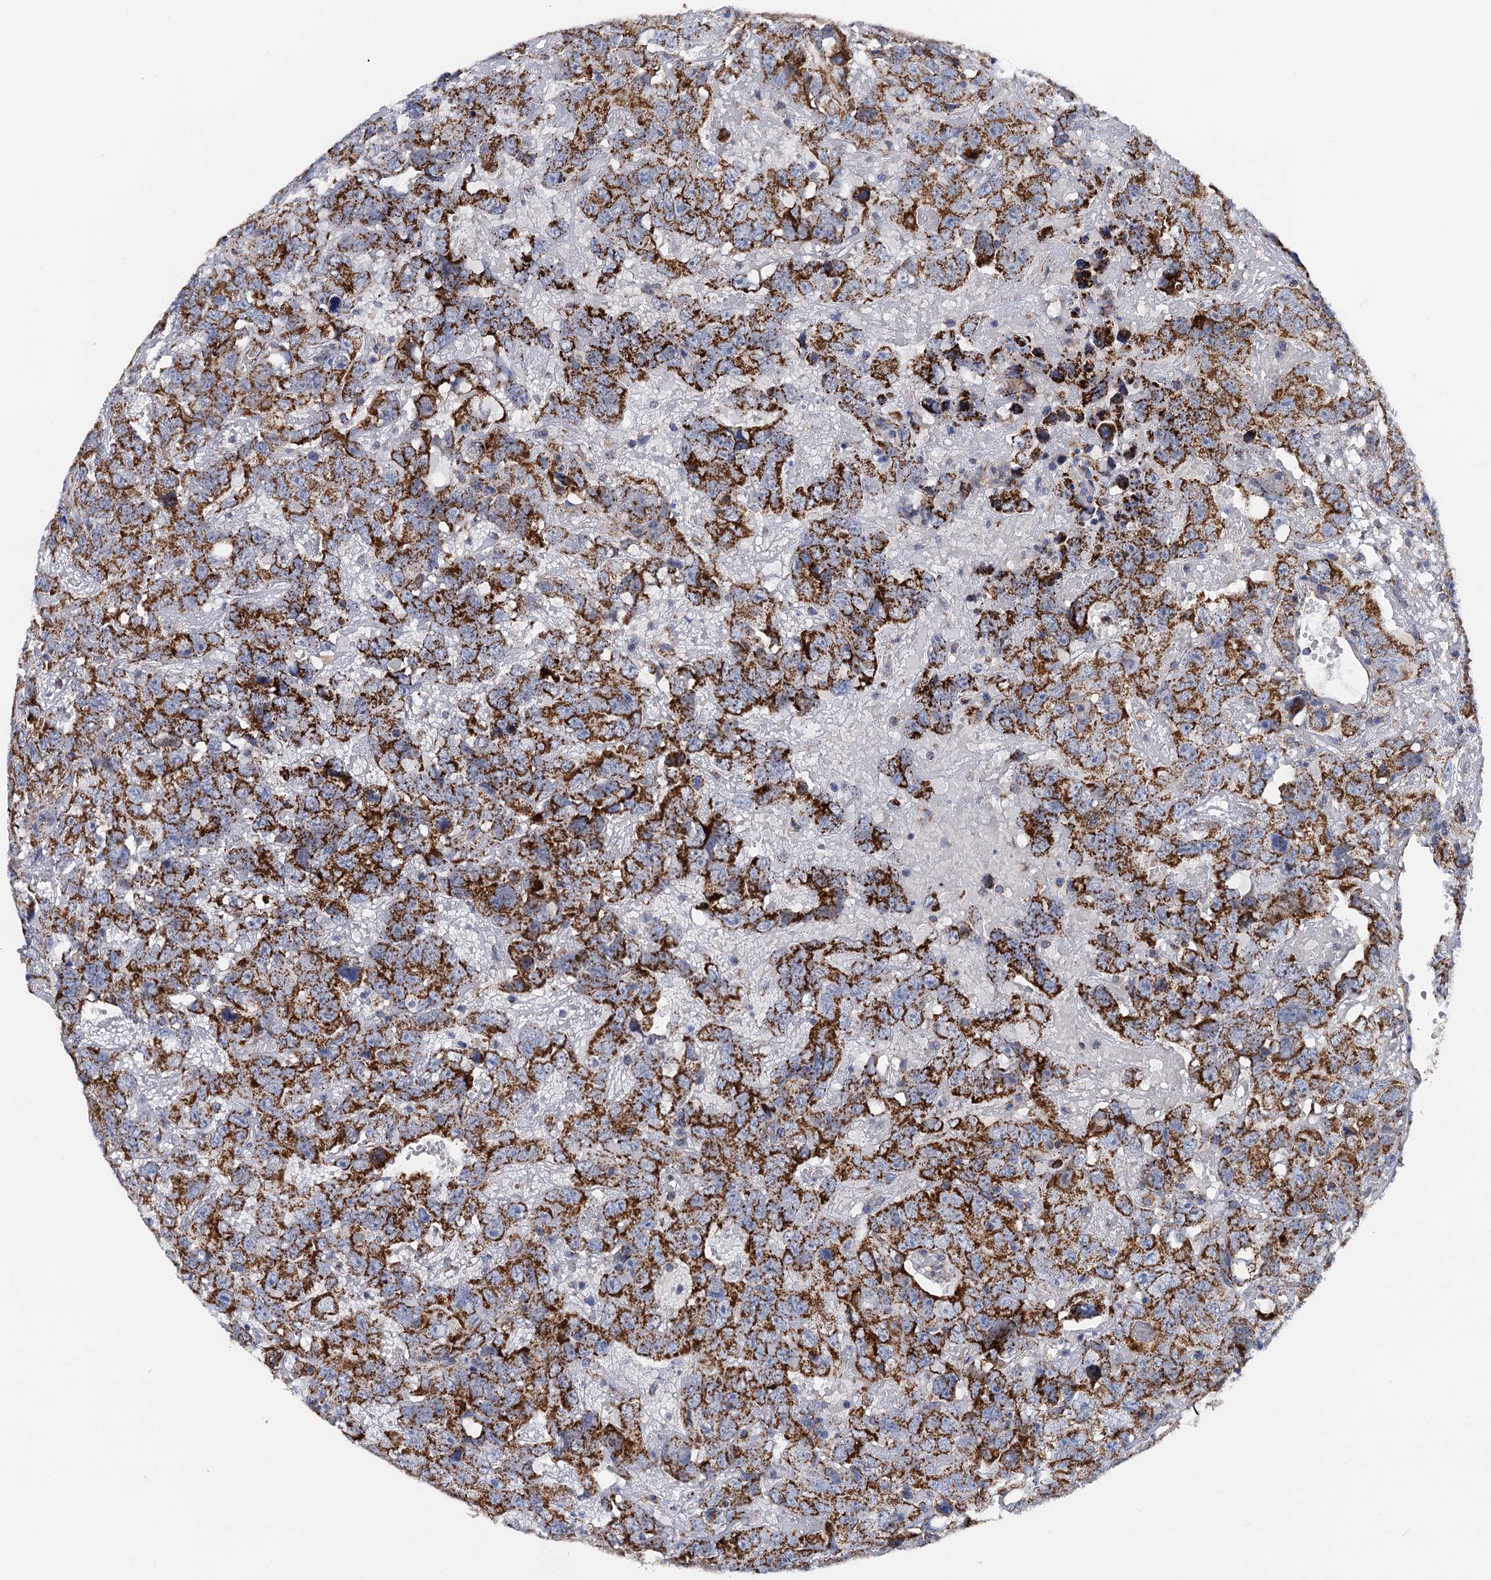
{"staining": {"intensity": "strong", "quantity": ">75%", "location": "cytoplasmic/membranous"}, "tissue": "testis cancer", "cell_type": "Tumor cells", "image_type": "cancer", "snomed": [{"axis": "morphology", "description": "Carcinoma, Embryonal, NOS"}, {"axis": "topography", "description": "Testis"}], "caption": "Immunohistochemistry of testis cancer displays high levels of strong cytoplasmic/membranous staining in about >75% of tumor cells. The protein of interest is shown in brown color, while the nuclei are stained blue.", "gene": "PTCD3", "patient": {"sex": "male", "age": 45}}